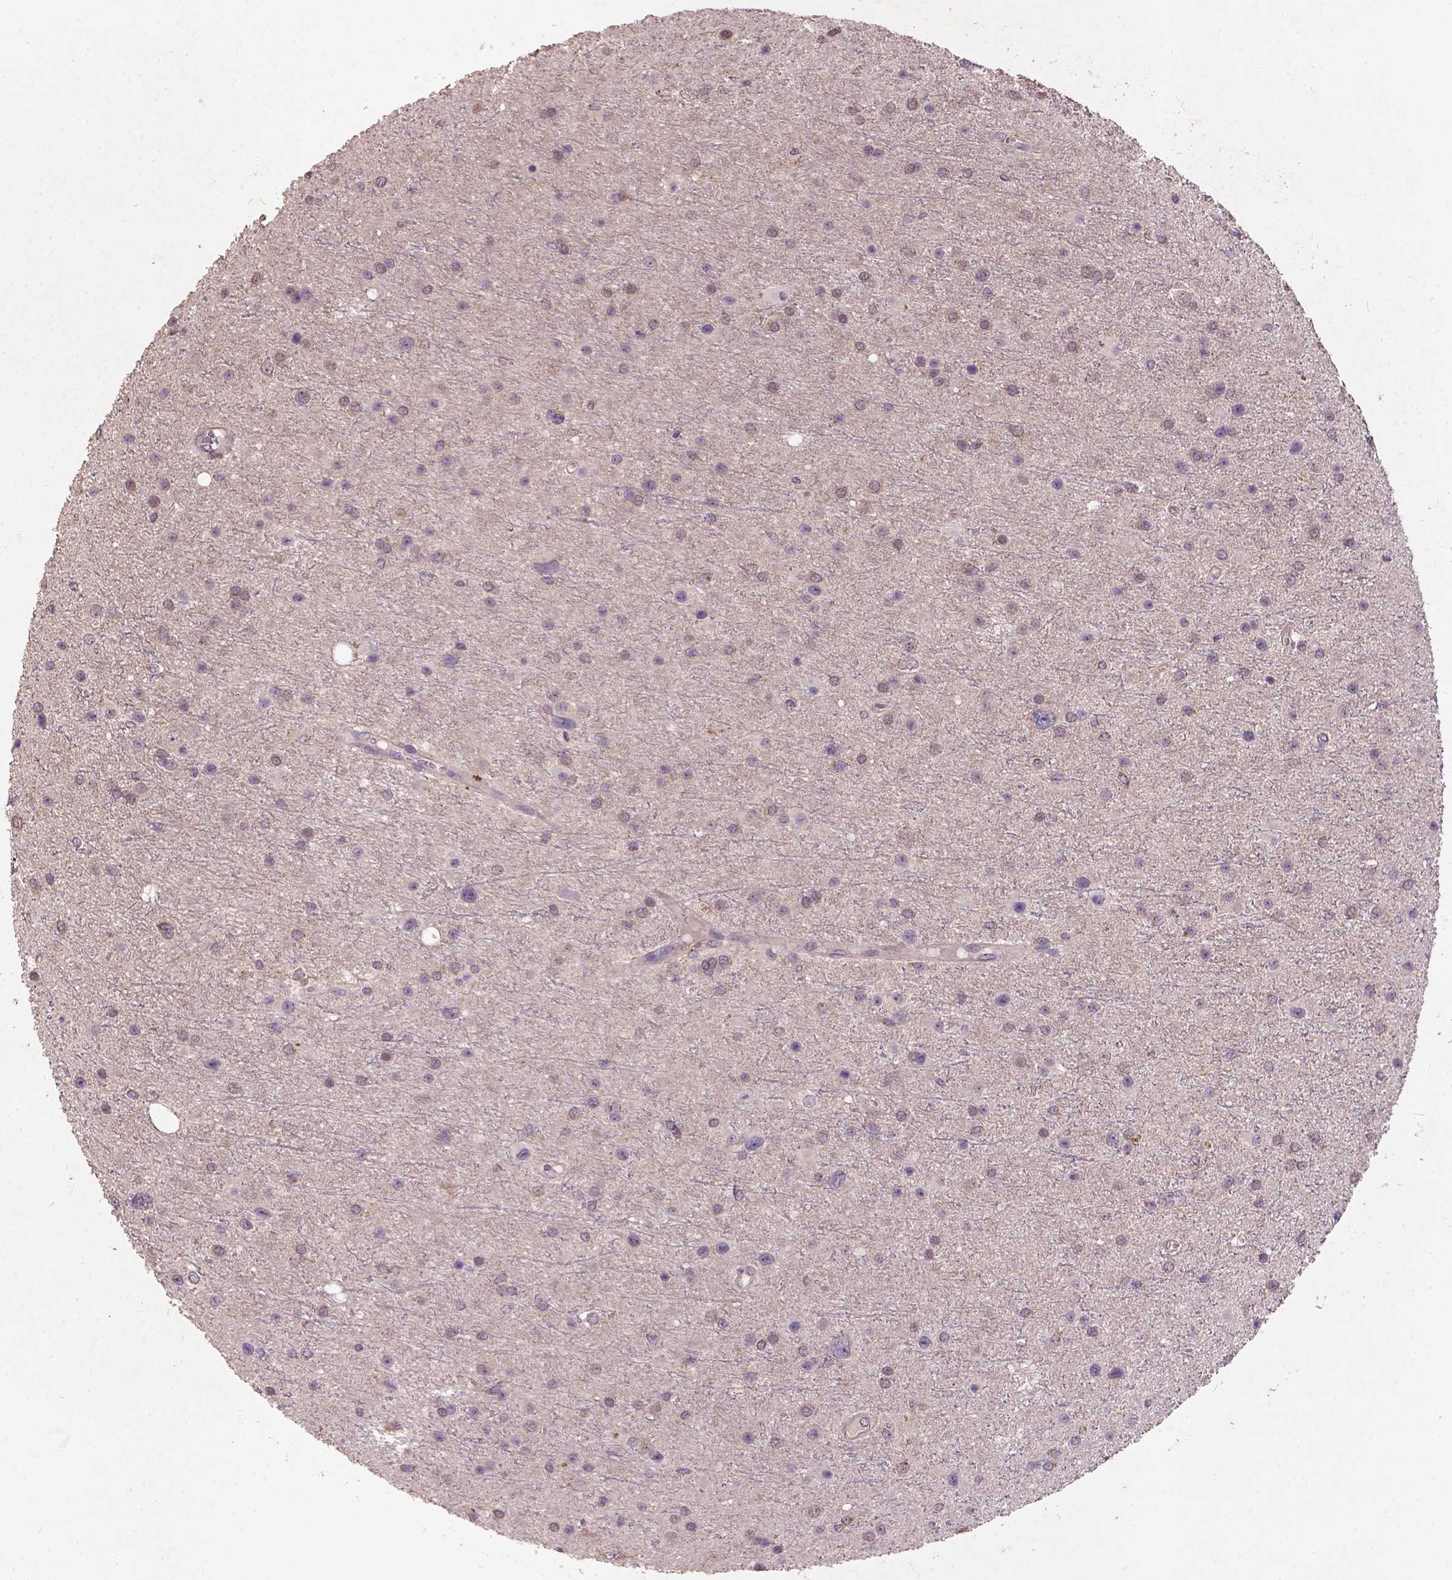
{"staining": {"intensity": "weak", "quantity": "<25%", "location": "cytoplasmic/membranous"}, "tissue": "glioma", "cell_type": "Tumor cells", "image_type": "cancer", "snomed": [{"axis": "morphology", "description": "Glioma, malignant, Low grade"}, {"axis": "topography", "description": "Brain"}], "caption": "This image is of malignant glioma (low-grade) stained with immunohistochemistry (IHC) to label a protein in brown with the nuclei are counter-stained blue. There is no positivity in tumor cells. (DAB immunohistochemistry (IHC) with hematoxylin counter stain).", "gene": "KBTBD8", "patient": {"sex": "female", "age": 32}}